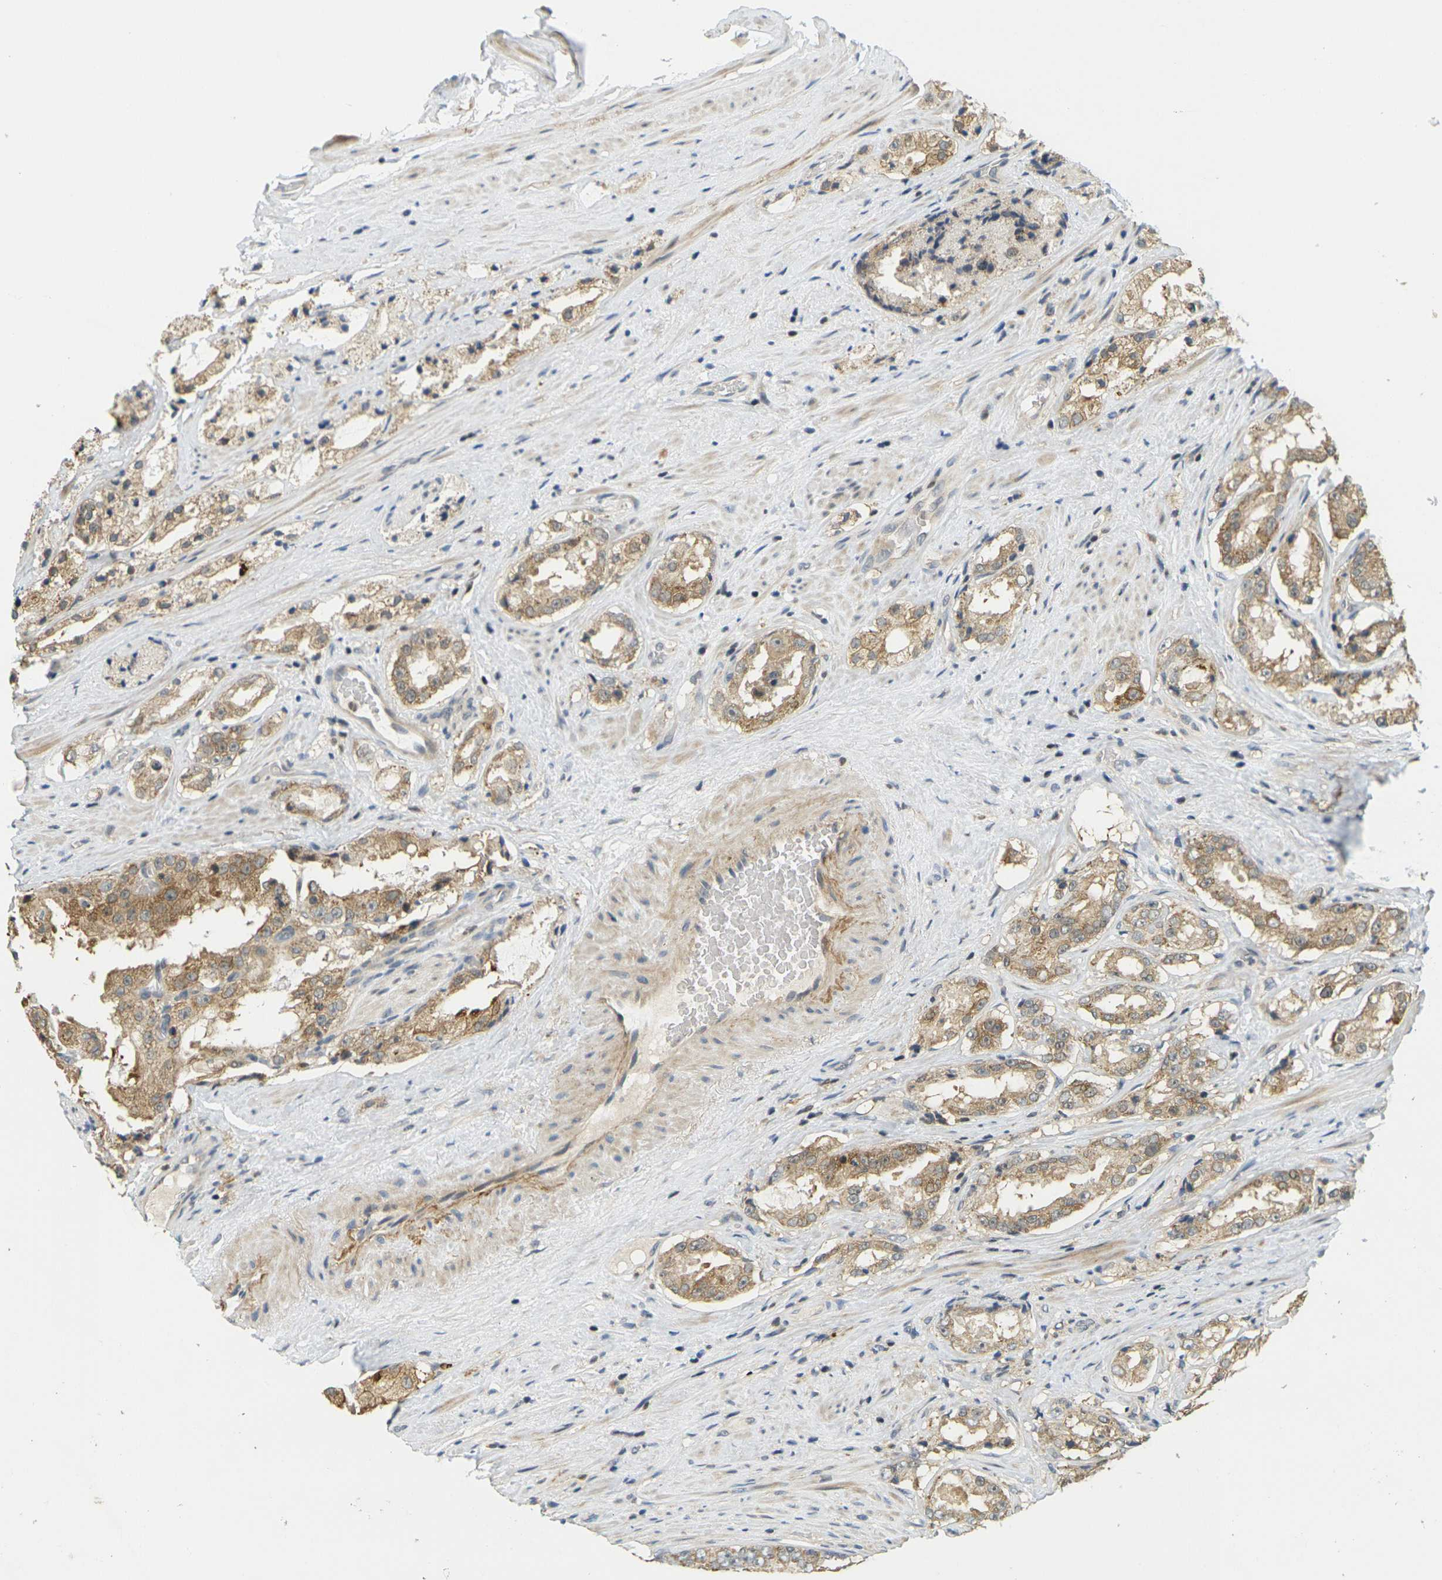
{"staining": {"intensity": "moderate", "quantity": ">75%", "location": "cytoplasmic/membranous"}, "tissue": "prostate cancer", "cell_type": "Tumor cells", "image_type": "cancer", "snomed": [{"axis": "morphology", "description": "Adenocarcinoma, High grade"}, {"axis": "topography", "description": "Prostate"}], "caption": "A medium amount of moderate cytoplasmic/membranous staining is identified in about >75% of tumor cells in high-grade adenocarcinoma (prostate) tissue.", "gene": "KLHL8", "patient": {"sex": "male", "age": 73}}